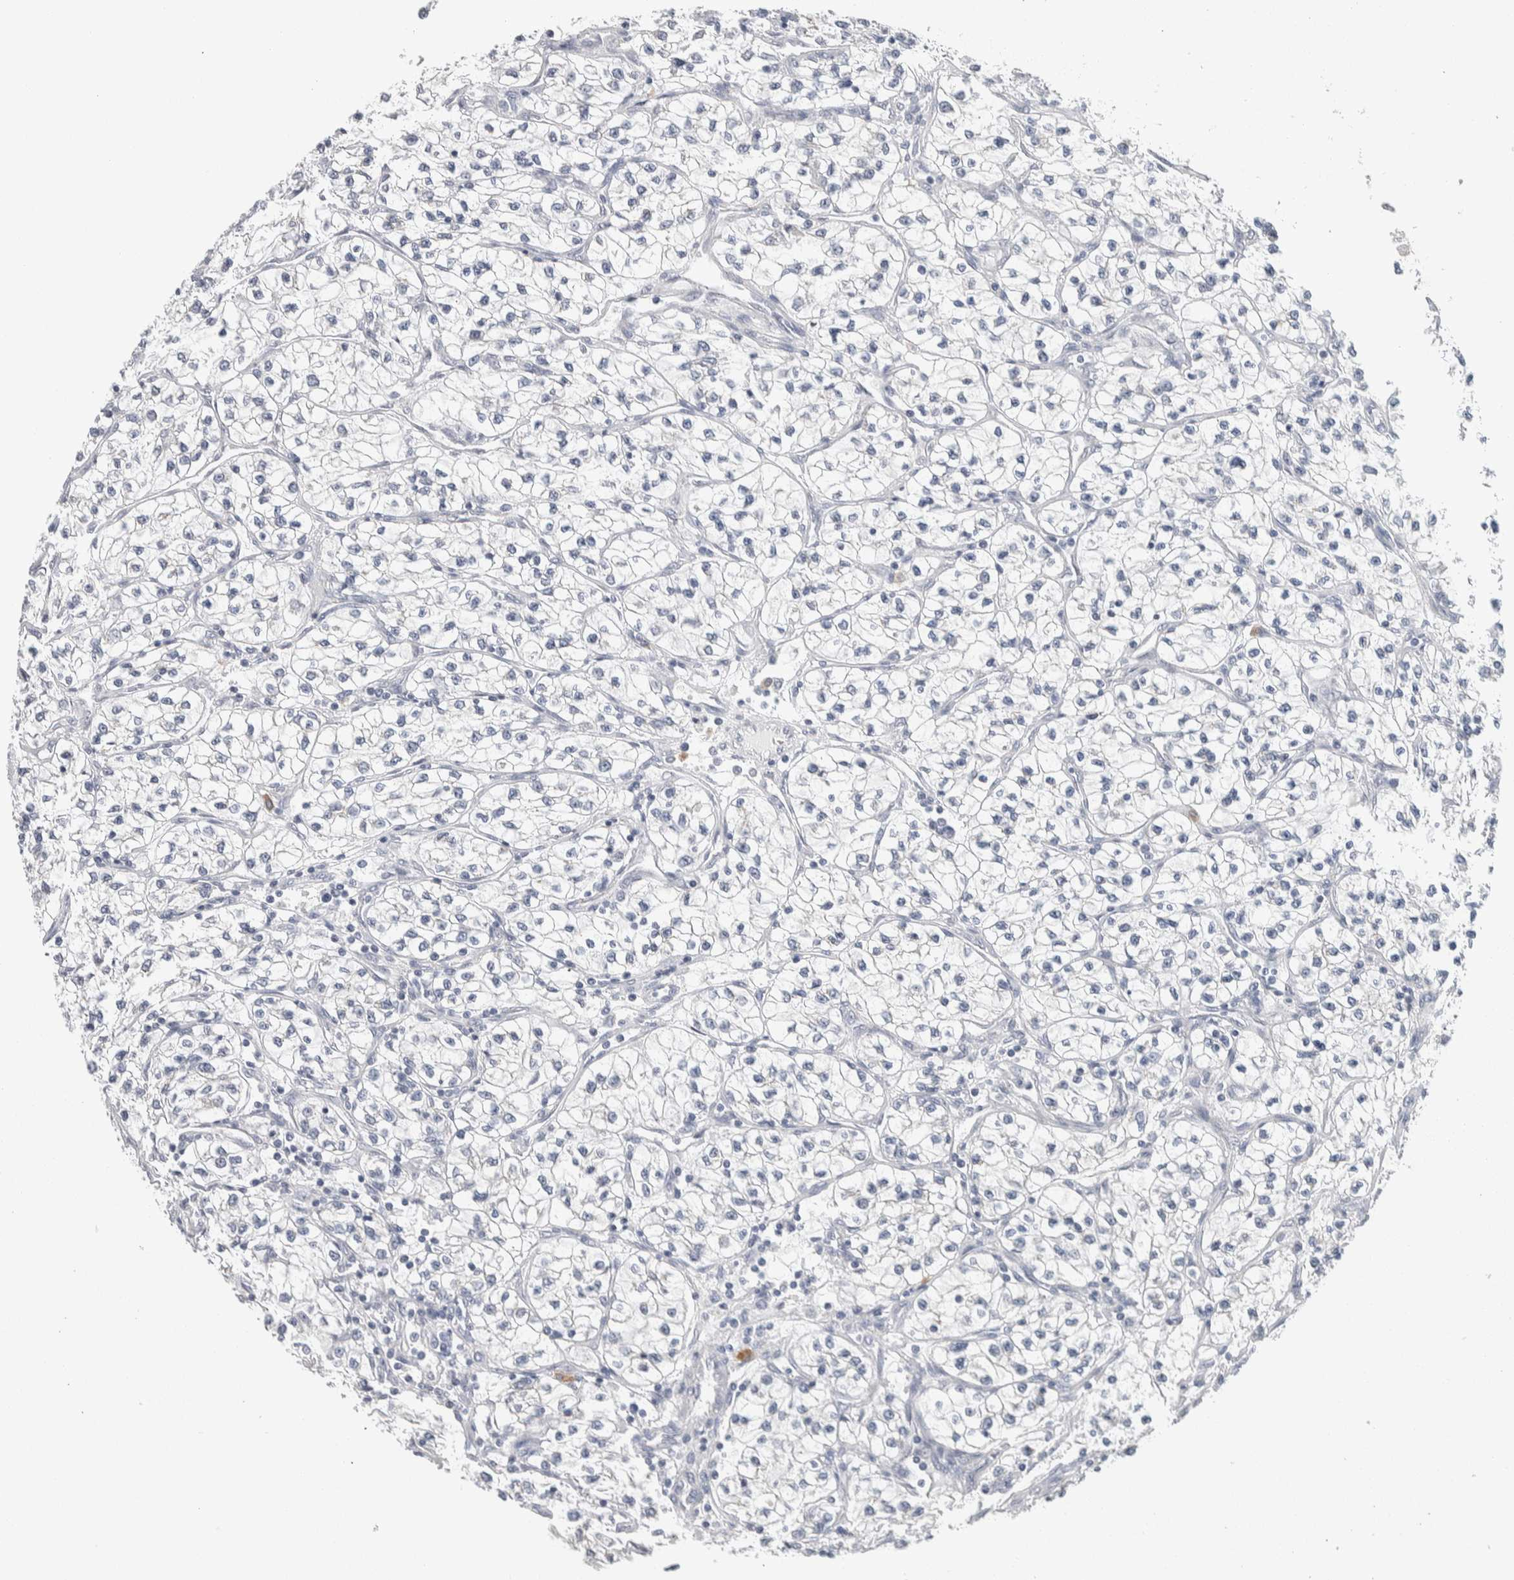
{"staining": {"intensity": "negative", "quantity": "none", "location": "none"}, "tissue": "renal cancer", "cell_type": "Tumor cells", "image_type": "cancer", "snomed": [{"axis": "morphology", "description": "Adenocarcinoma, NOS"}, {"axis": "topography", "description": "Kidney"}], "caption": "A high-resolution photomicrograph shows immunohistochemistry (IHC) staining of adenocarcinoma (renal), which reveals no significant staining in tumor cells.", "gene": "SCN2A", "patient": {"sex": "female", "age": 57}}